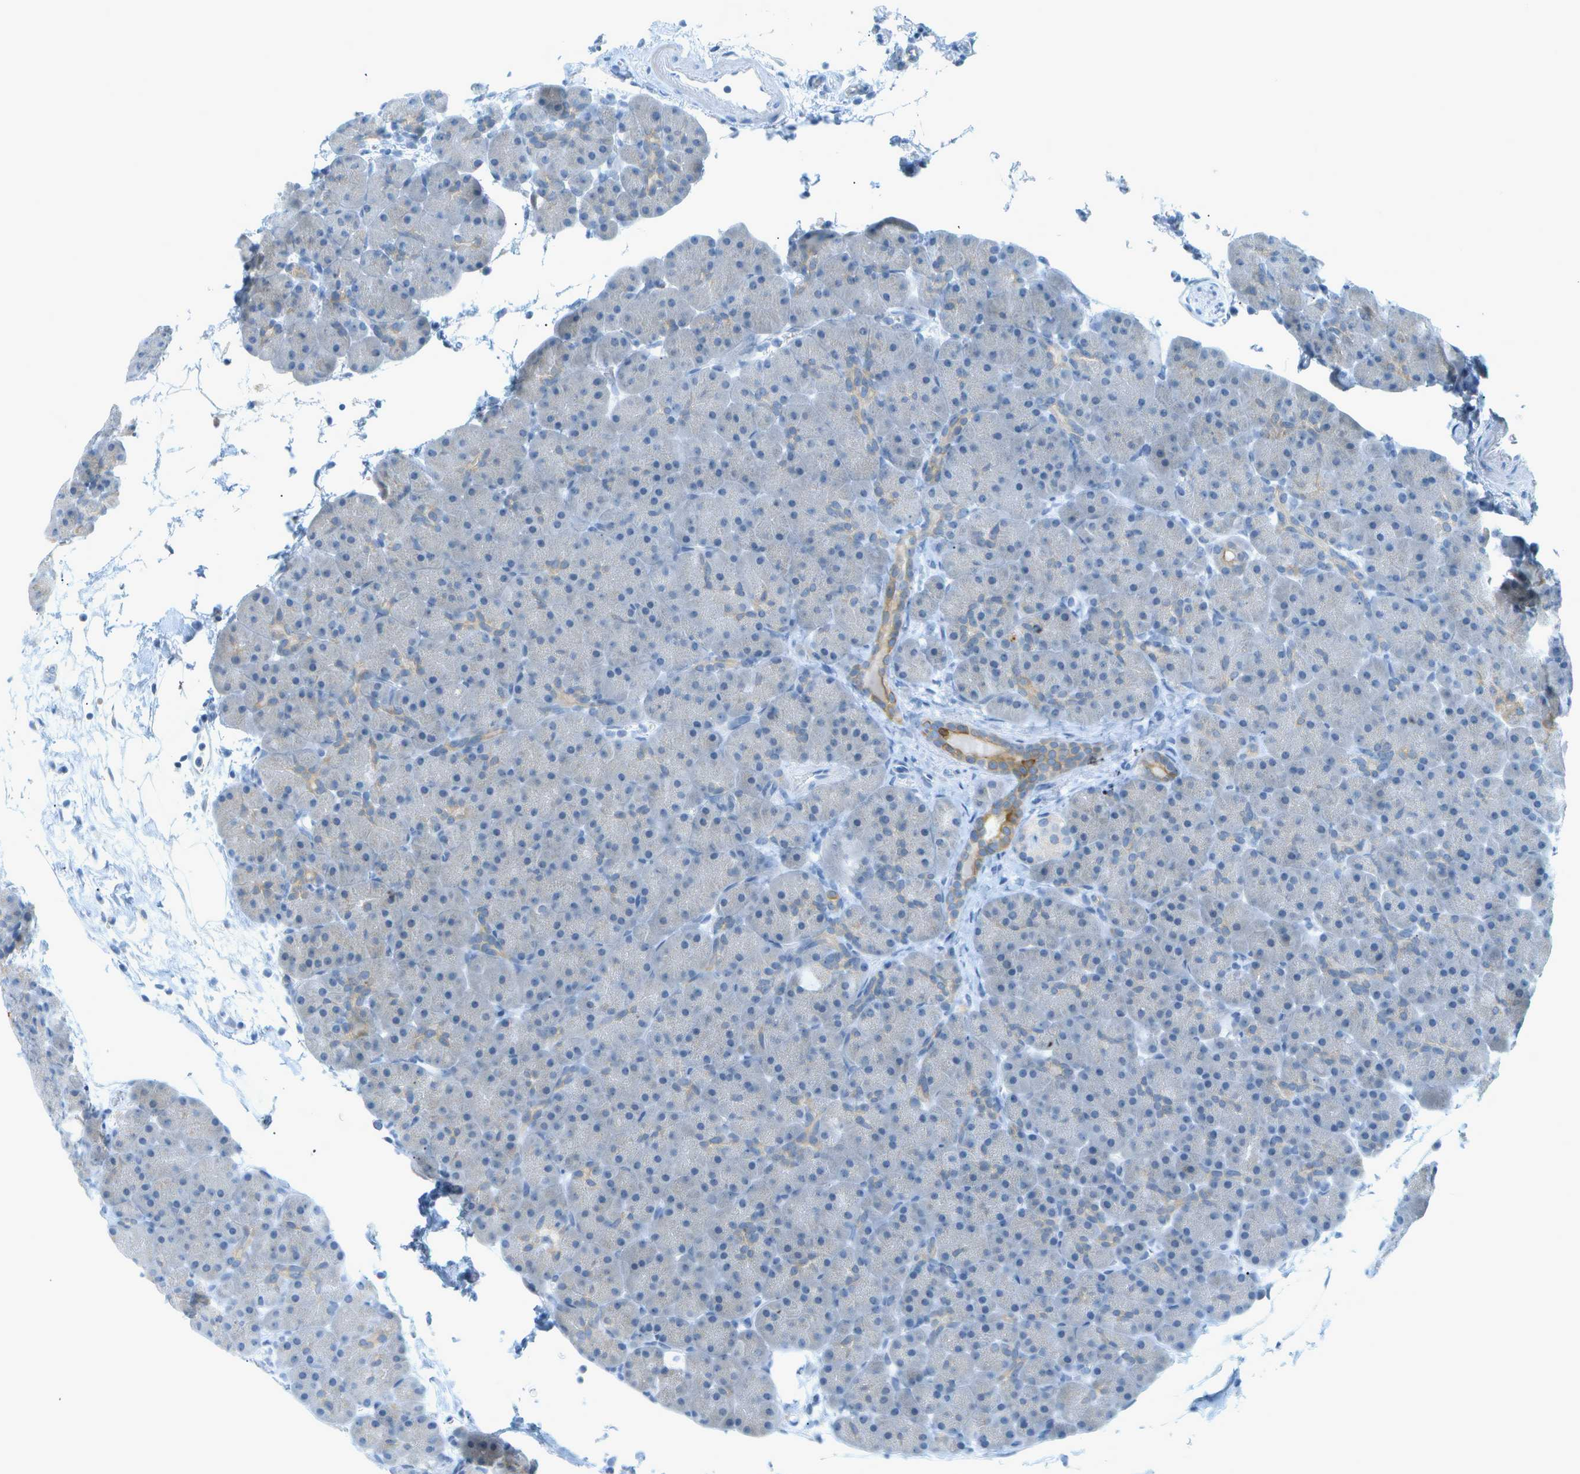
{"staining": {"intensity": "moderate", "quantity": "<25%", "location": "cytoplasmic/membranous"}, "tissue": "pancreas", "cell_type": "Exocrine glandular cells", "image_type": "normal", "snomed": [{"axis": "morphology", "description": "Normal tissue, NOS"}, {"axis": "topography", "description": "Pancreas"}], "caption": "Pancreas stained with immunohistochemistry (IHC) demonstrates moderate cytoplasmic/membranous staining in about <25% of exocrine glandular cells. (Stains: DAB in brown, nuclei in blue, Microscopy: brightfield microscopy at high magnification).", "gene": "SMYD5", "patient": {"sex": "male", "age": 66}}